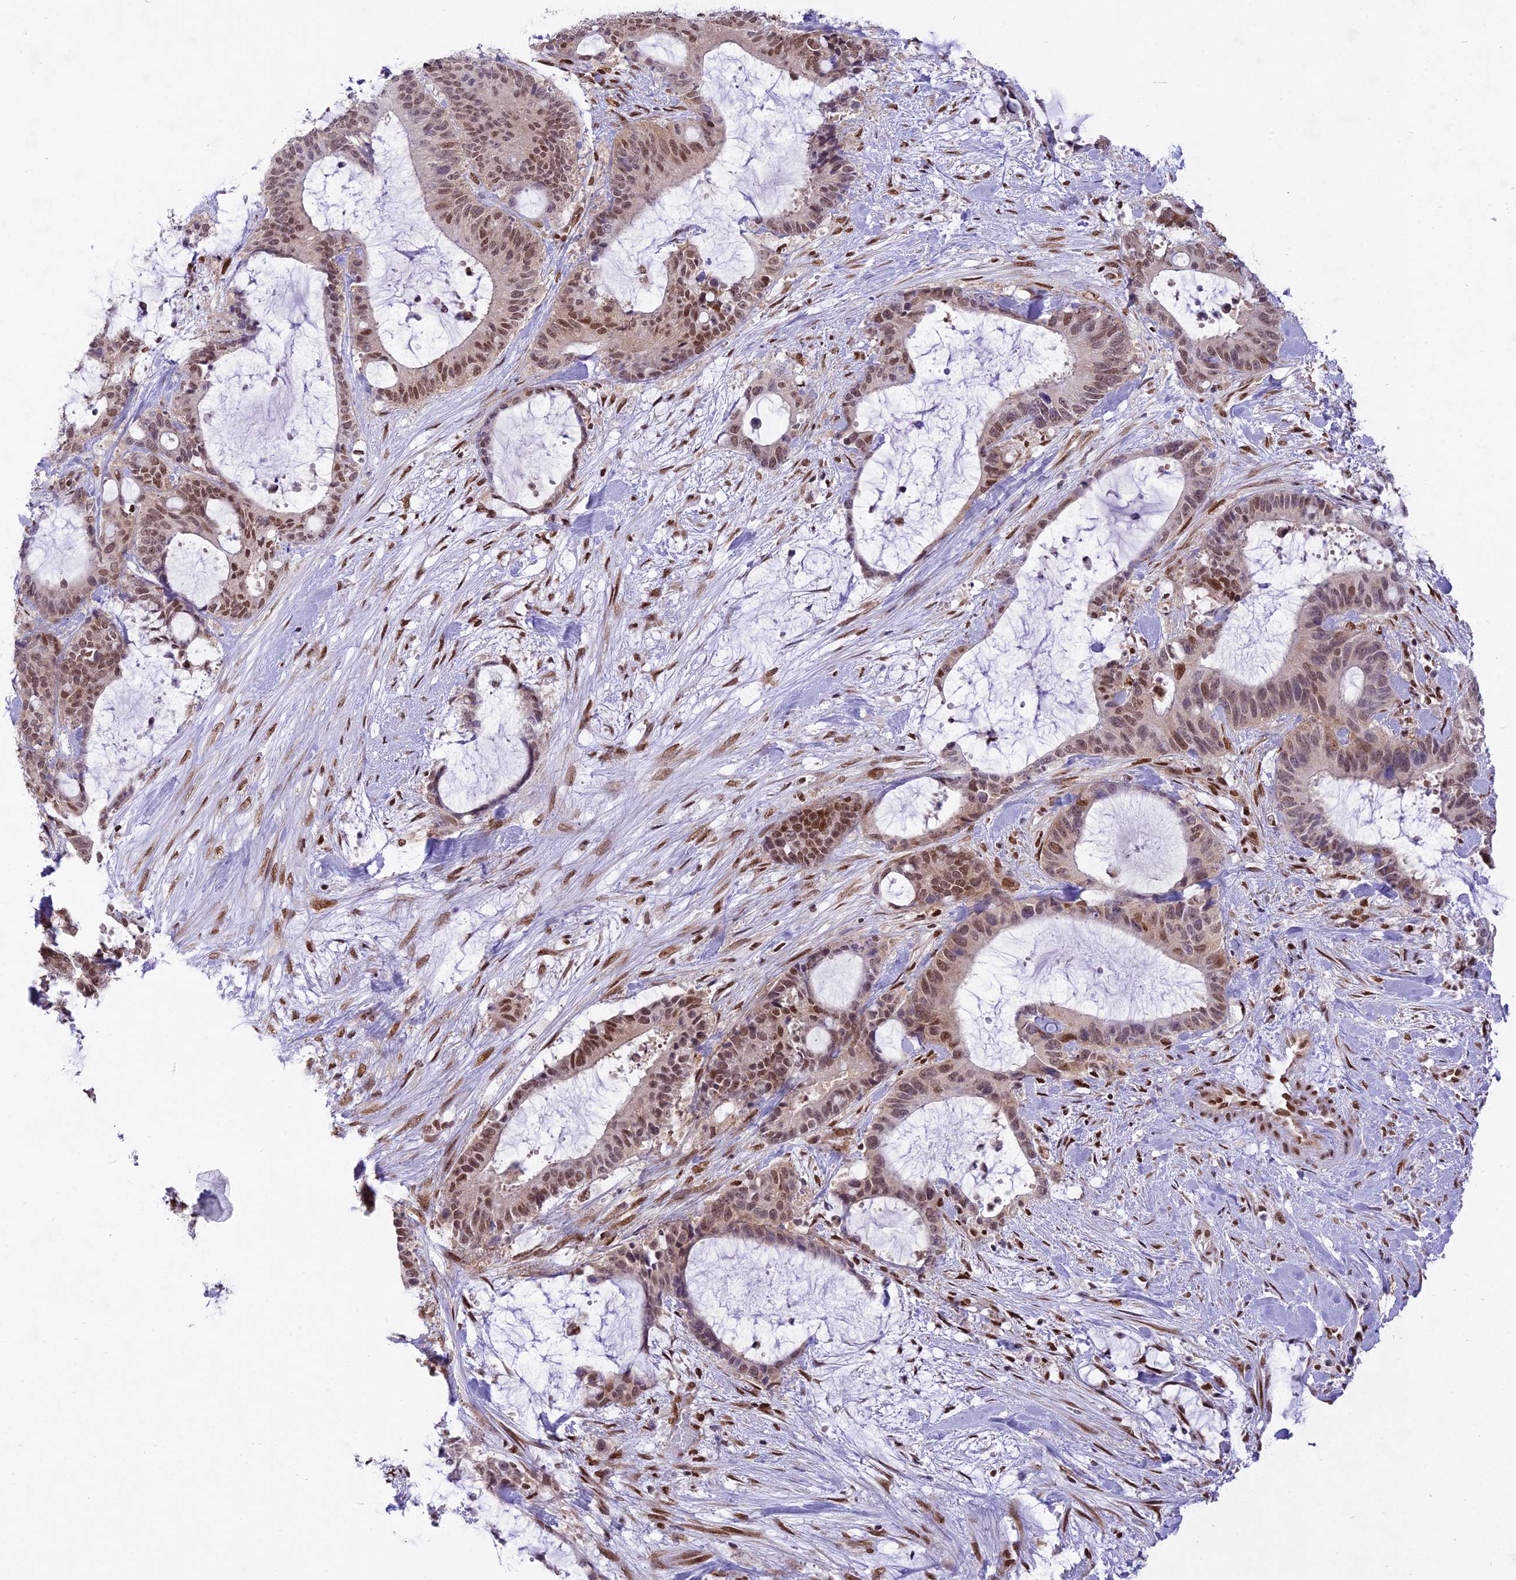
{"staining": {"intensity": "moderate", "quantity": ">75%", "location": "nuclear"}, "tissue": "liver cancer", "cell_type": "Tumor cells", "image_type": "cancer", "snomed": [{"axis": "morphology", "description": "Normal tissue, NOS"}, {"axis": "morphology", "description": "Cholangiocarcinoma"}, {"axis": "topography", "description": "Liver"}, {"axis": "topography", "description": "Peripheral nerve tissue"}], "caption": "IHC (DAB) staining of liver cholangiocarcinoma exhibits moderate nuclear protein expression in about >75% of tumor cells.", "gene": "DDX1", "patient": {"sex": "female", "age": 73}}